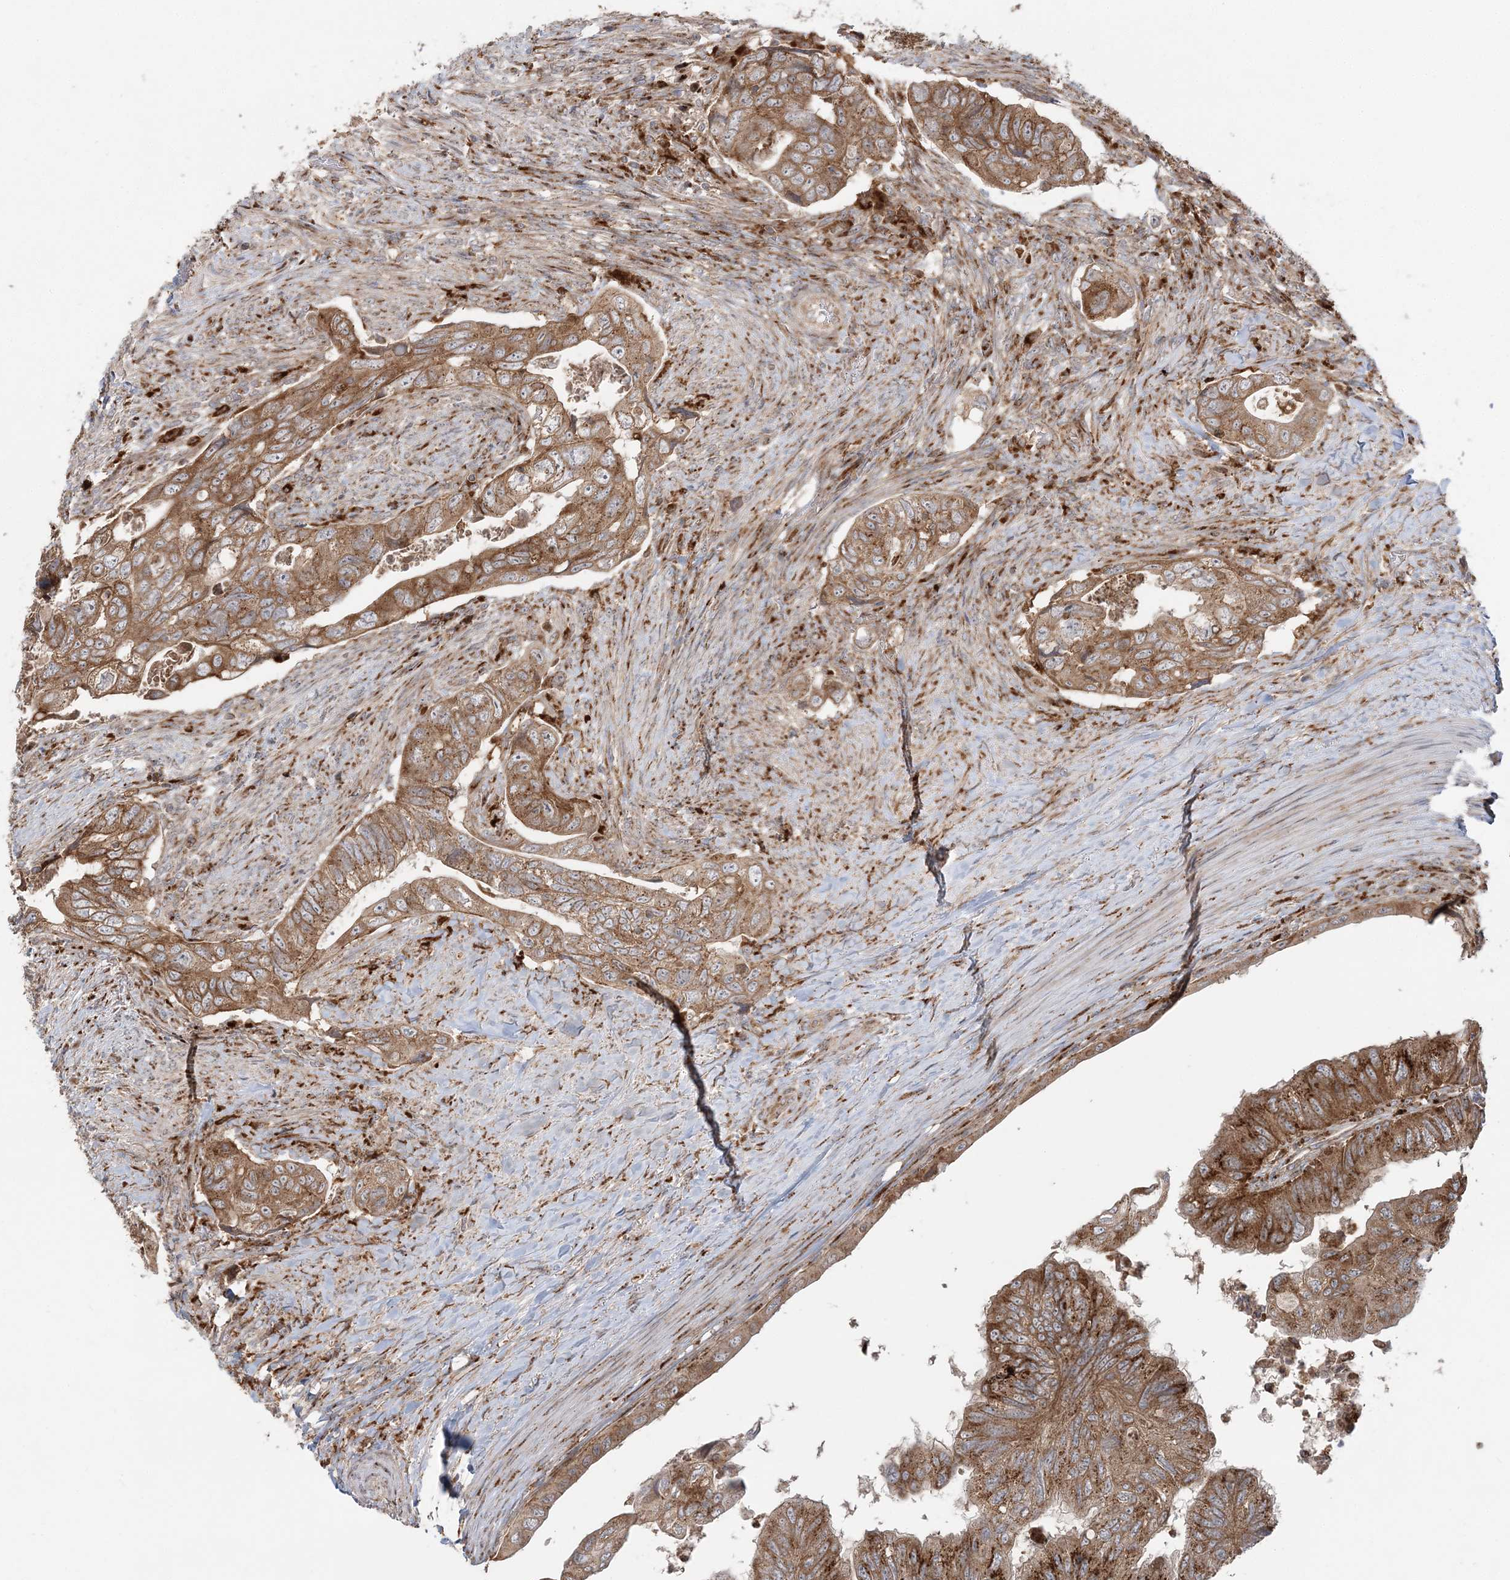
{"staining": {"intensity": "moderate", "quantity": ">75%", "location": "cytoplasmic/membranous"}, "tissue": "colorectal cancer", "cell_type": "Tumor cells", "image_type": "cancer", "snomed": [{"axis": "morphology", "description": "Adenocarcinoma, NOS"}, {"axis": "topography", "description": "Rectum"}], "caption": "A medium amount of moderate cytoplasmic/membranous positivity is seen in about >75% of tumor cells in colorectal cancer (adenocarcinoma) tissue.", "gene": "ABCC3", "patient": {"sex": "male", "age": 63}}